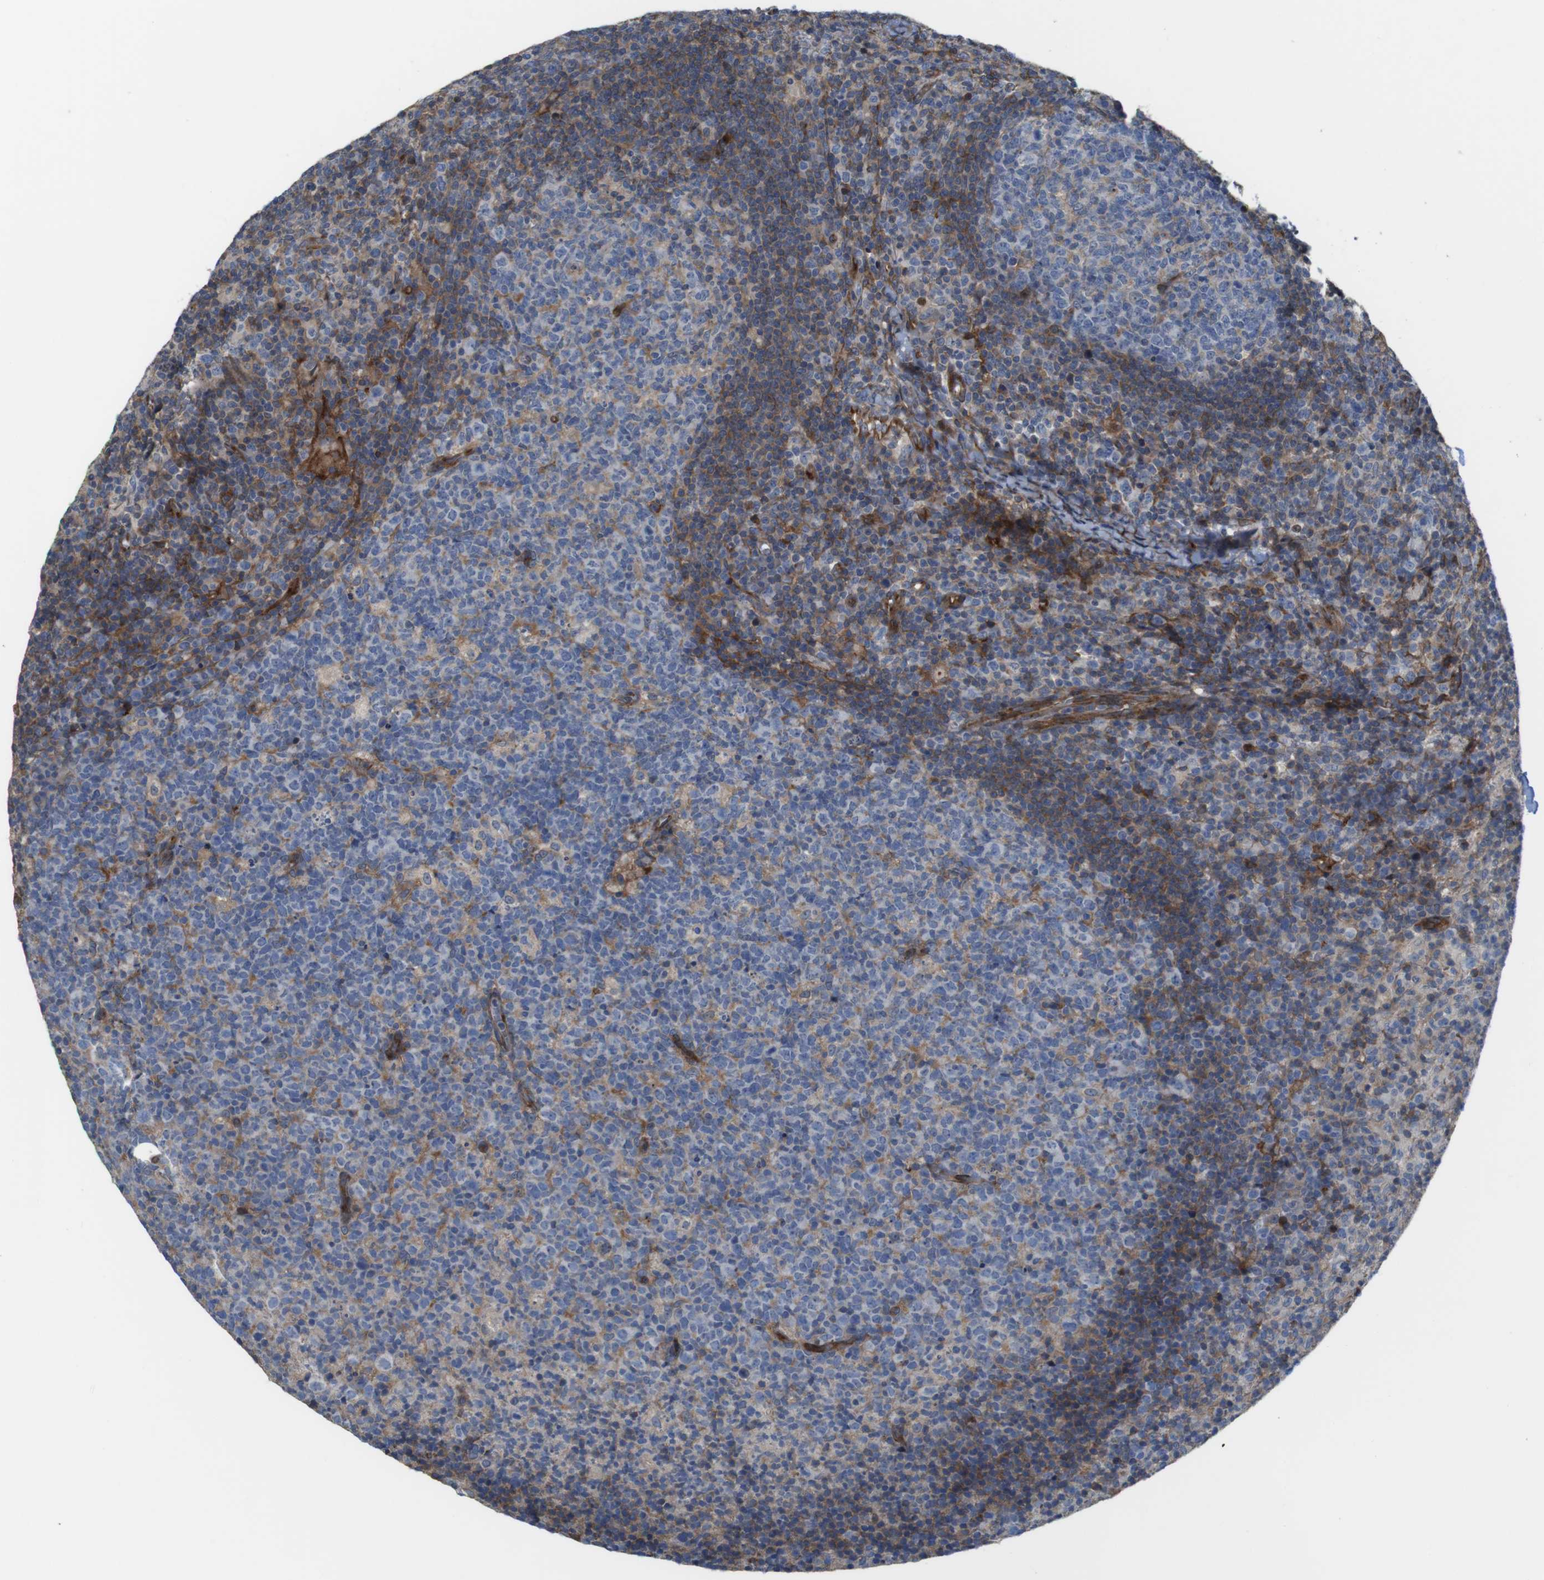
{"staining": {"intensity": "moderate", "quantity": "25%-75%", "location": "cytoplasmic/membranous"}, "tissue": "lymph node", "cell_type": "Germinal center cells", "image_type": "normal", "snomed": [{"axis": "morphology", "description": "Normal tissue, NOS"}, {"axis": "morphology", "description": "Inflammation, NOS"}, {"axis": "topography", "description": "Lymph node"}], "caption": "Approximately 25%-75% of germinal center cells in unremarkable human lymph node display moderate cytoplasmic/membranous protein positivity as visualized by brown immunohistochemical staining.", "gene": "PCOLCE2", "patient": {"sex": "male", "age": 55}}